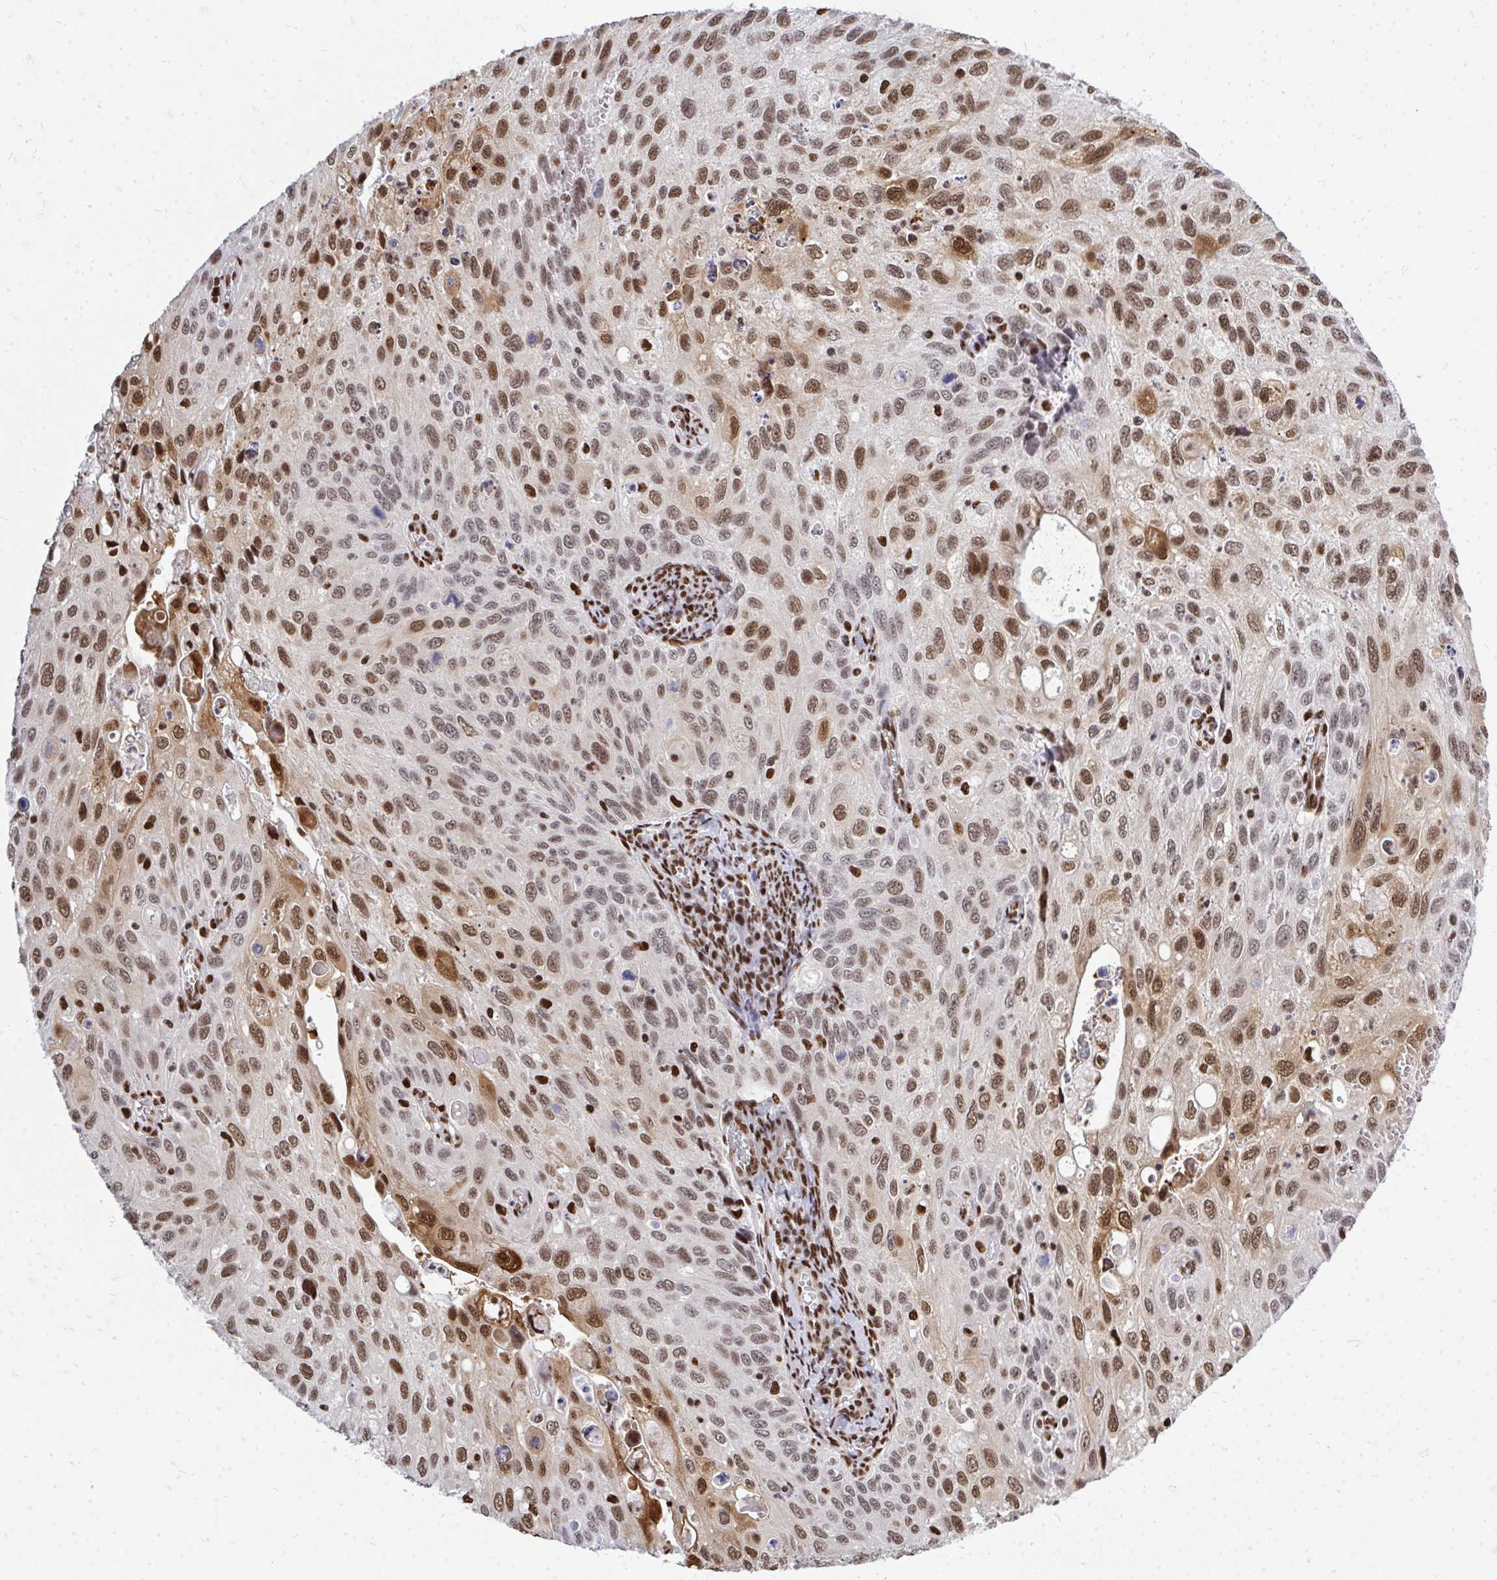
{"staining": {"intensity": "moderate", "quantity": ">75%", "location": "nuclear"}, "tissue": "cervical cancer", "cell_type": "Tumor cells", "image_type": "cancer", "snomed": [{"axis": "morphology", "description": "Squamous cell carcinoma, NOS"}, {"axis": "topography", "description": "Cervix"}], "caption": "Protein expression analysis of squamous cell carcinoma (cervical) demonstrates moderate nuclear positivity in approximately >75% of tumor cells.", "gene": "TBL1Y", "patient": {"sex": "female", "age": 70}}